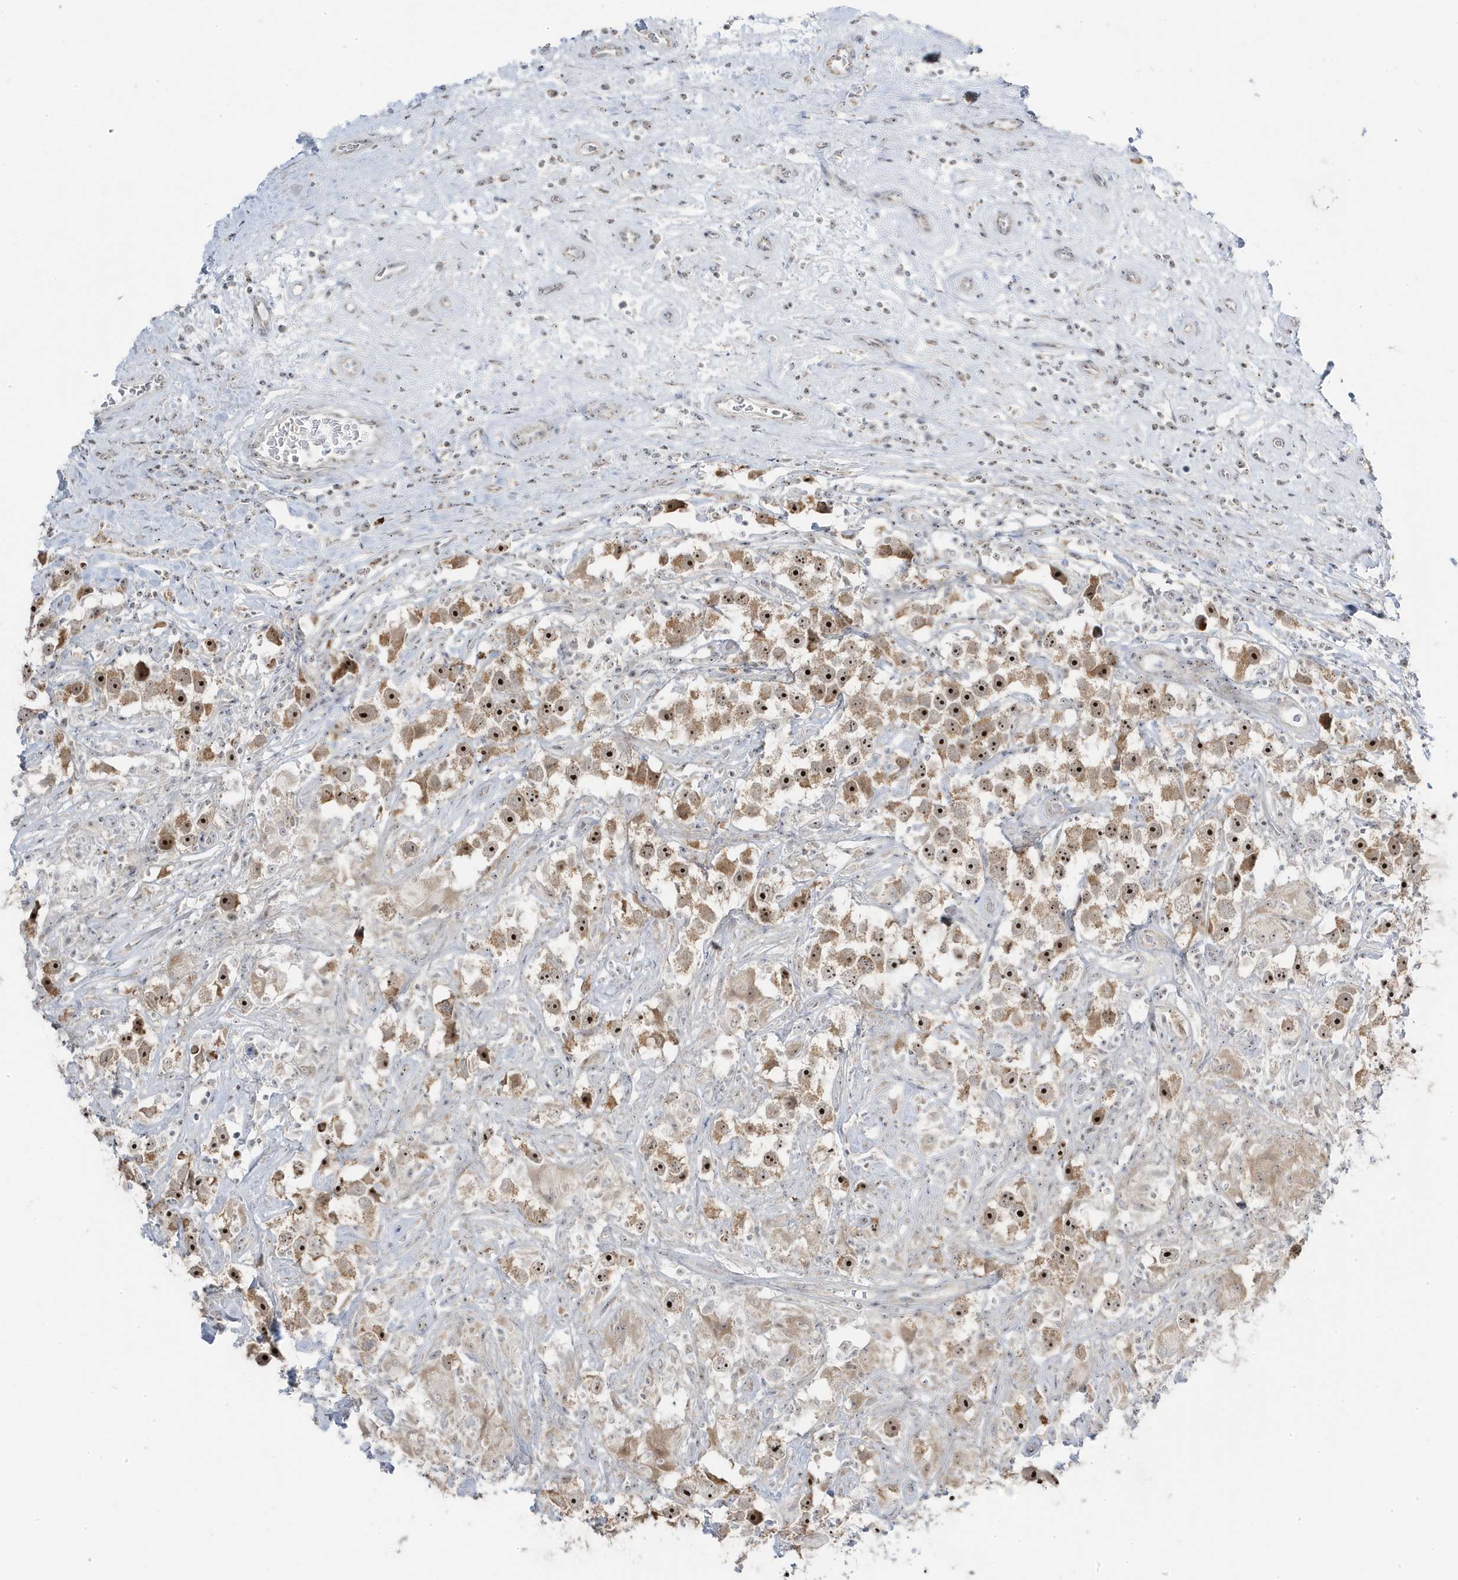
{"staining": {"intensity": "strong", "quantity": ">75%", "location": "nuclear"}, "tissue": "testis cancer", "cell_type": "Tumor cells", "image_type": "cancer", "snomed": [{"axis": "morphology", "description": "Seminoma, NOS"}, {"axis": "topography", "description": "Testis"}], "caption": "The micrograph displays immunohistochemical staining of testis cancer. There is strong nuclear expression is identified in about >75% of tumor cells. (DAB IHC, brown staining for protein, blue staining for nuclei).", "gene": "TSEN15", "patient": {"sex": "male", "age": 49}}